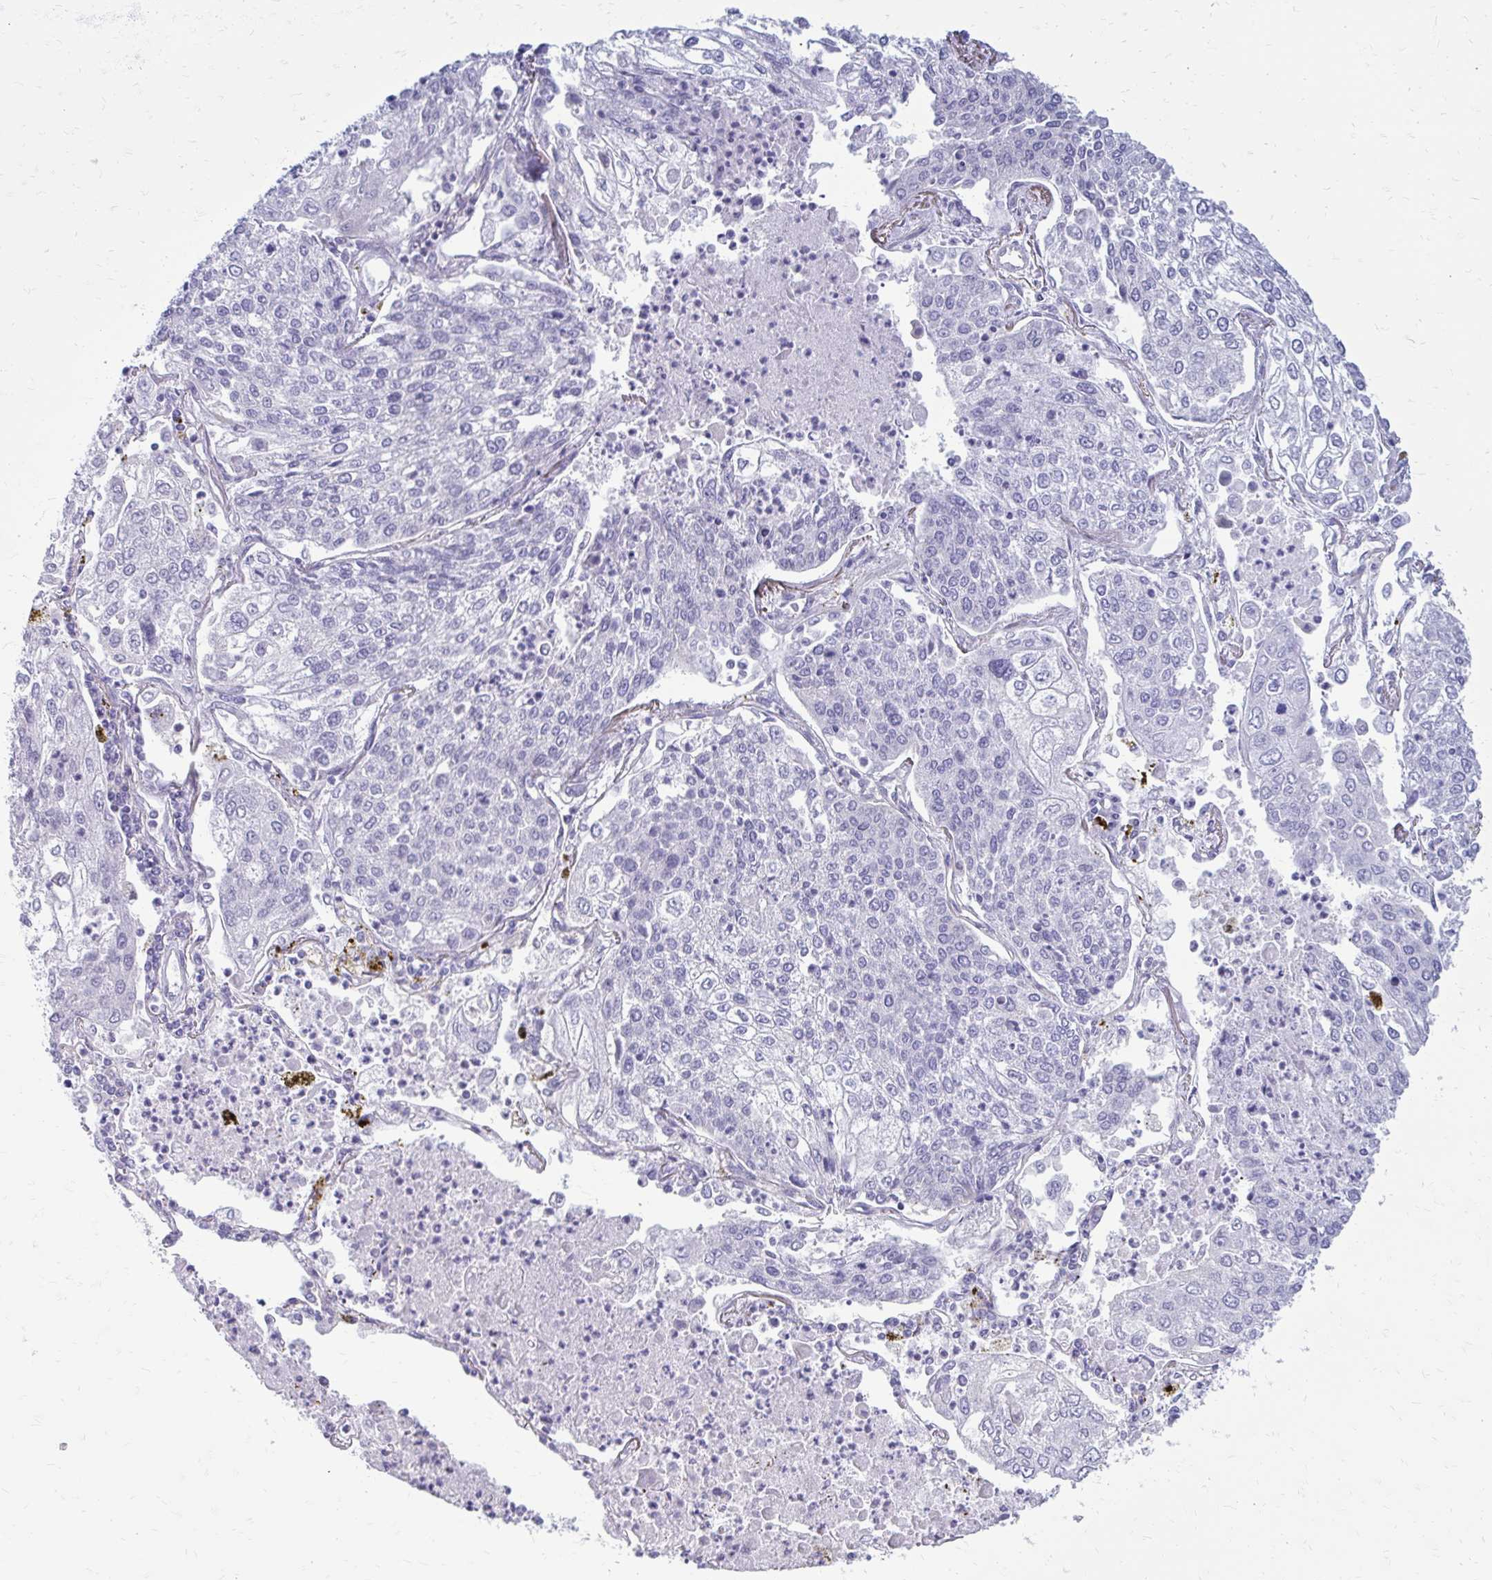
{"staining": {"intensity": "negative", "quantity": "none", "location": "none"}, "tissue": "lung cancer", "cell_type": "Tumor cells", "image_type": "cancer", "snomed": [{"axis": "morphology", "description": "Squamous cell carcinoma, NOS"}, {"axis": "topography", "description": "Lung"}], "caption": "IHC of squamous cell carcinoma (lung) shows no positivity in tumor cells.", "gene": "CLTA", "patient": {"sex": "male", "age": 74}}